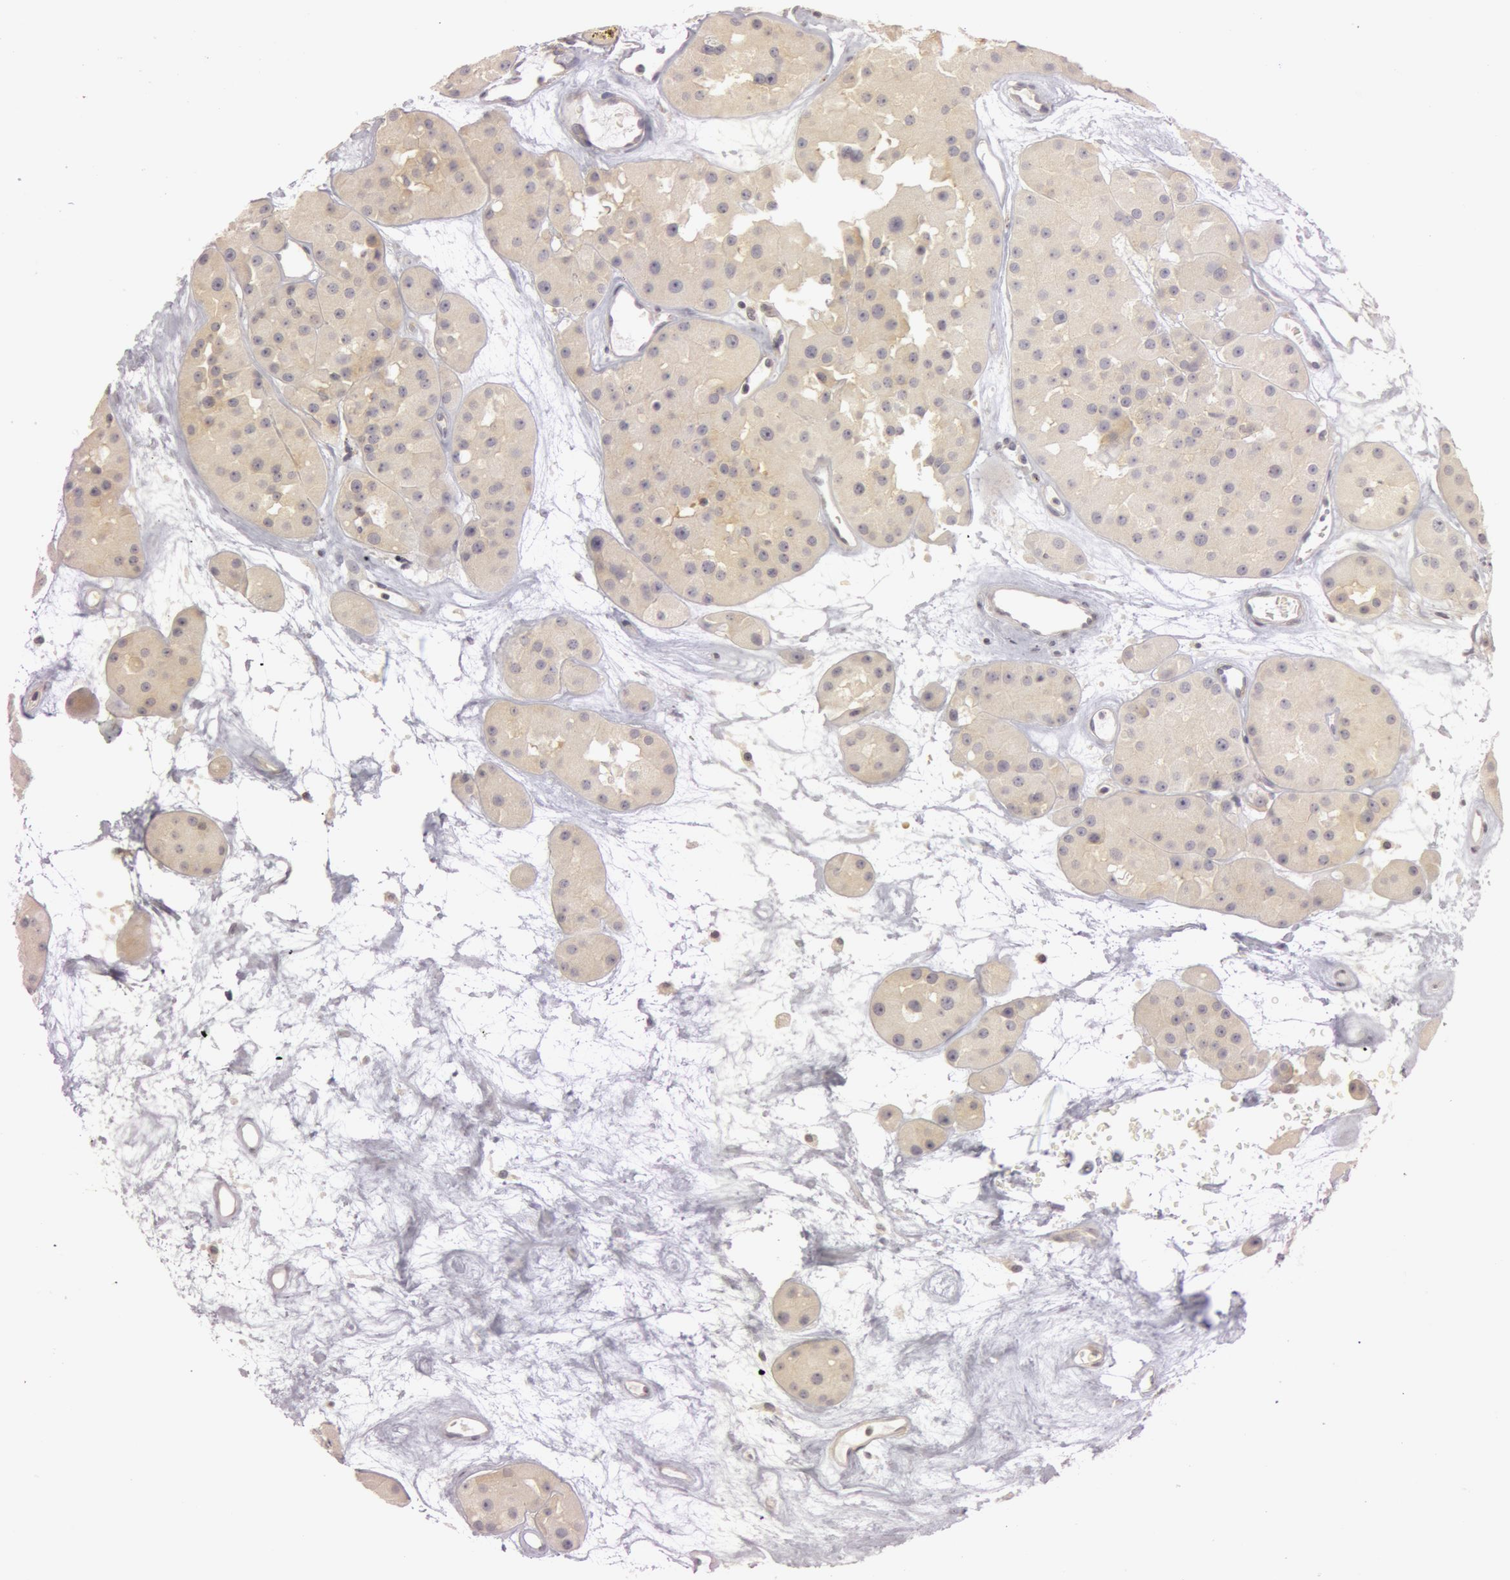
{"staining": {"intensity": "weak", "quantity": "25%-75%", "location": "none"}, "tissue": "renal cancer", "cell_type": "Tumor cells", "image_type": "cancer", "snomed": [{"axis": "morphology", "description": "Adenocarcinoma, uncertain malignant potential"}, {"axis": "topography", "description": "Kidney"}], "caption": "Renal cancer tissue exhibits weak None staining in about 25%-75% of tumor cells", "gene": "RALGAPA1", "patient": {"sex": "male", "age": 63}}